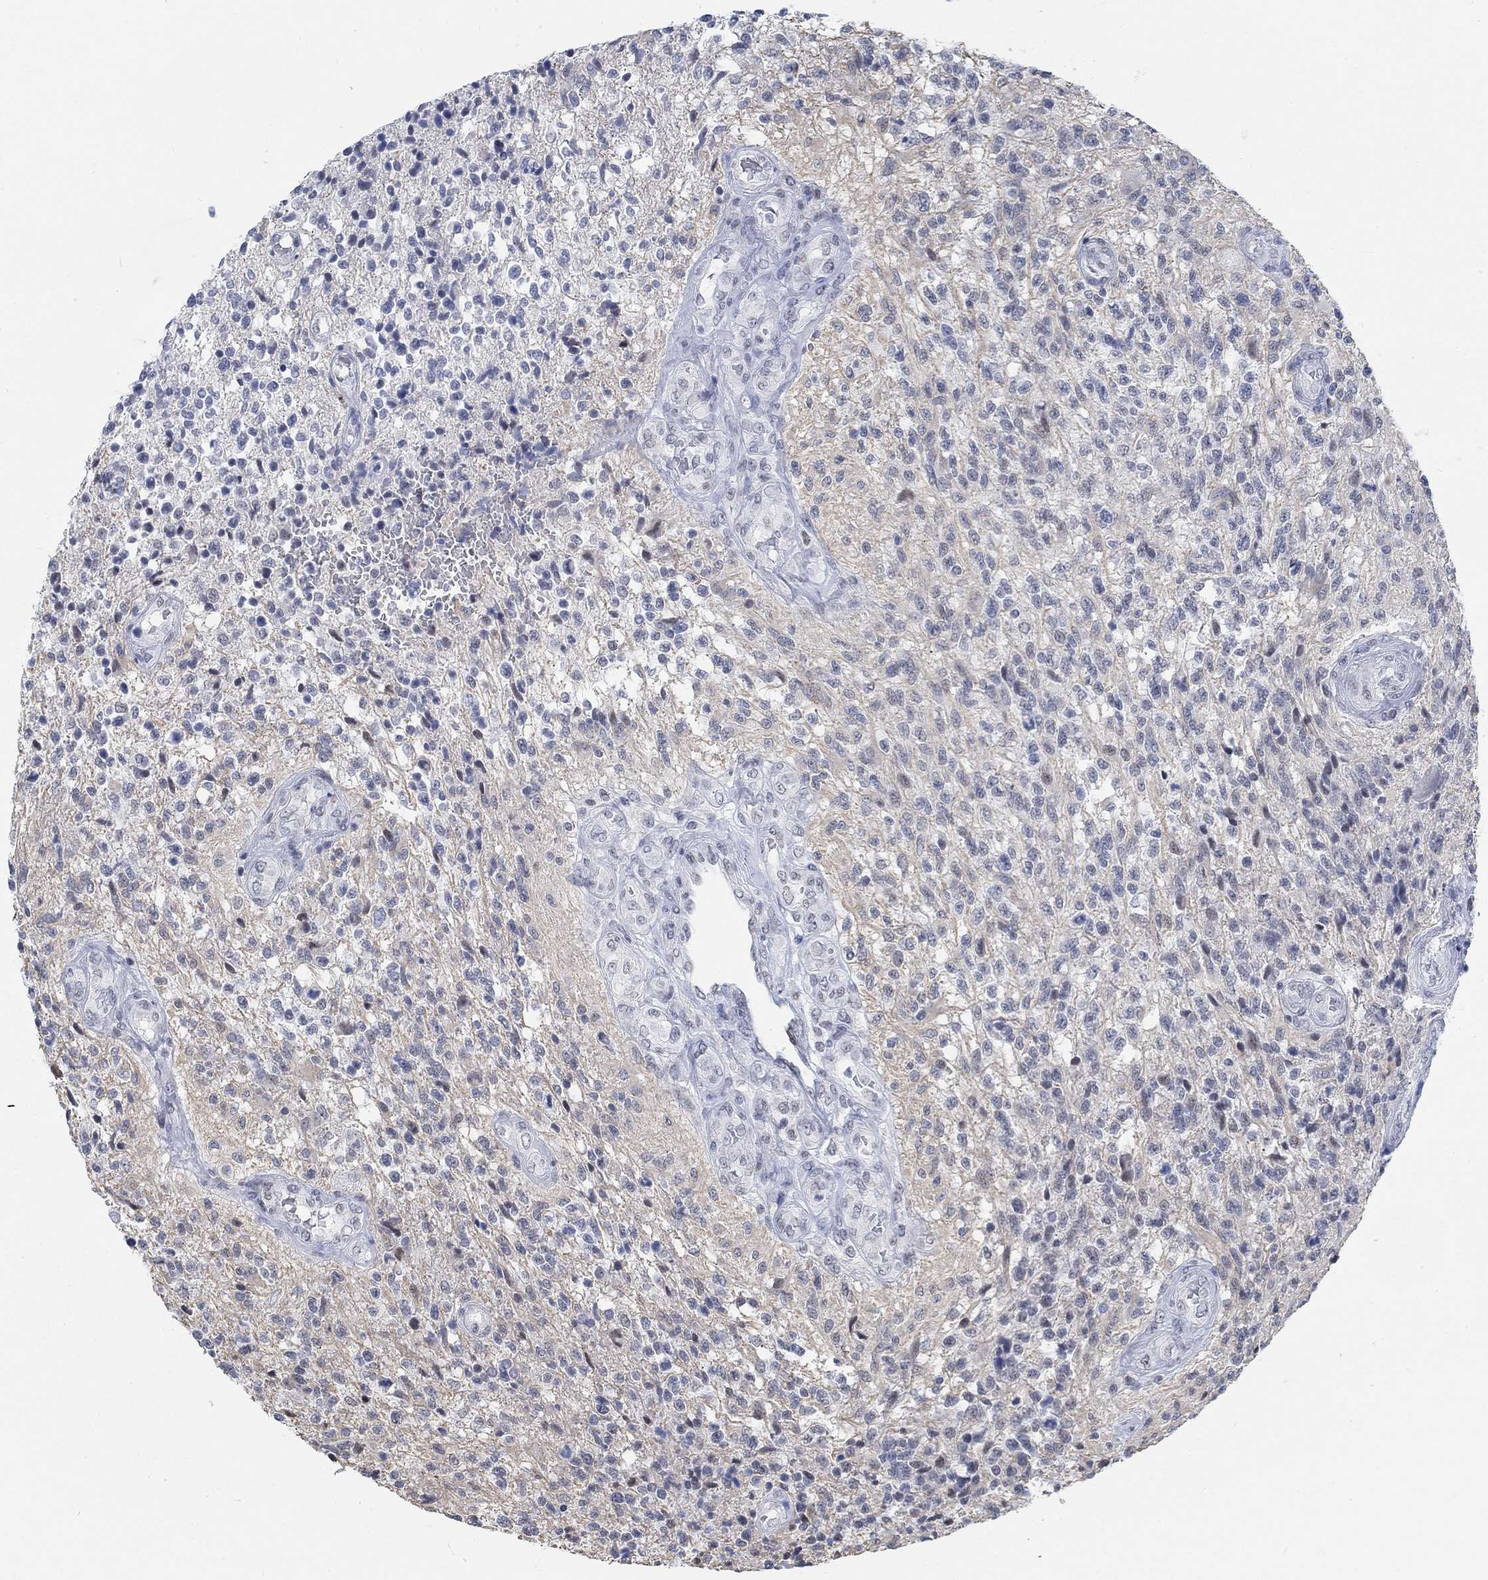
{"staining": {"intensity": "negative", "quantity": "none", "location": "none"}, "tissue": "glioma", "cell_type": "Tumor cells", "image_type": "cancer", "snomed": [{"axis": "morphology", "description": "Glioma, malignant, High grade"}, {"axis": "topography", "description": "Brain"}], "caption": "Human glioma stained for a protein using immunohistochemistry (IHC) reveals no staining in tumor cells.", "gene": "KCNH8", "patient": {"sex": "male", "age": 56}}